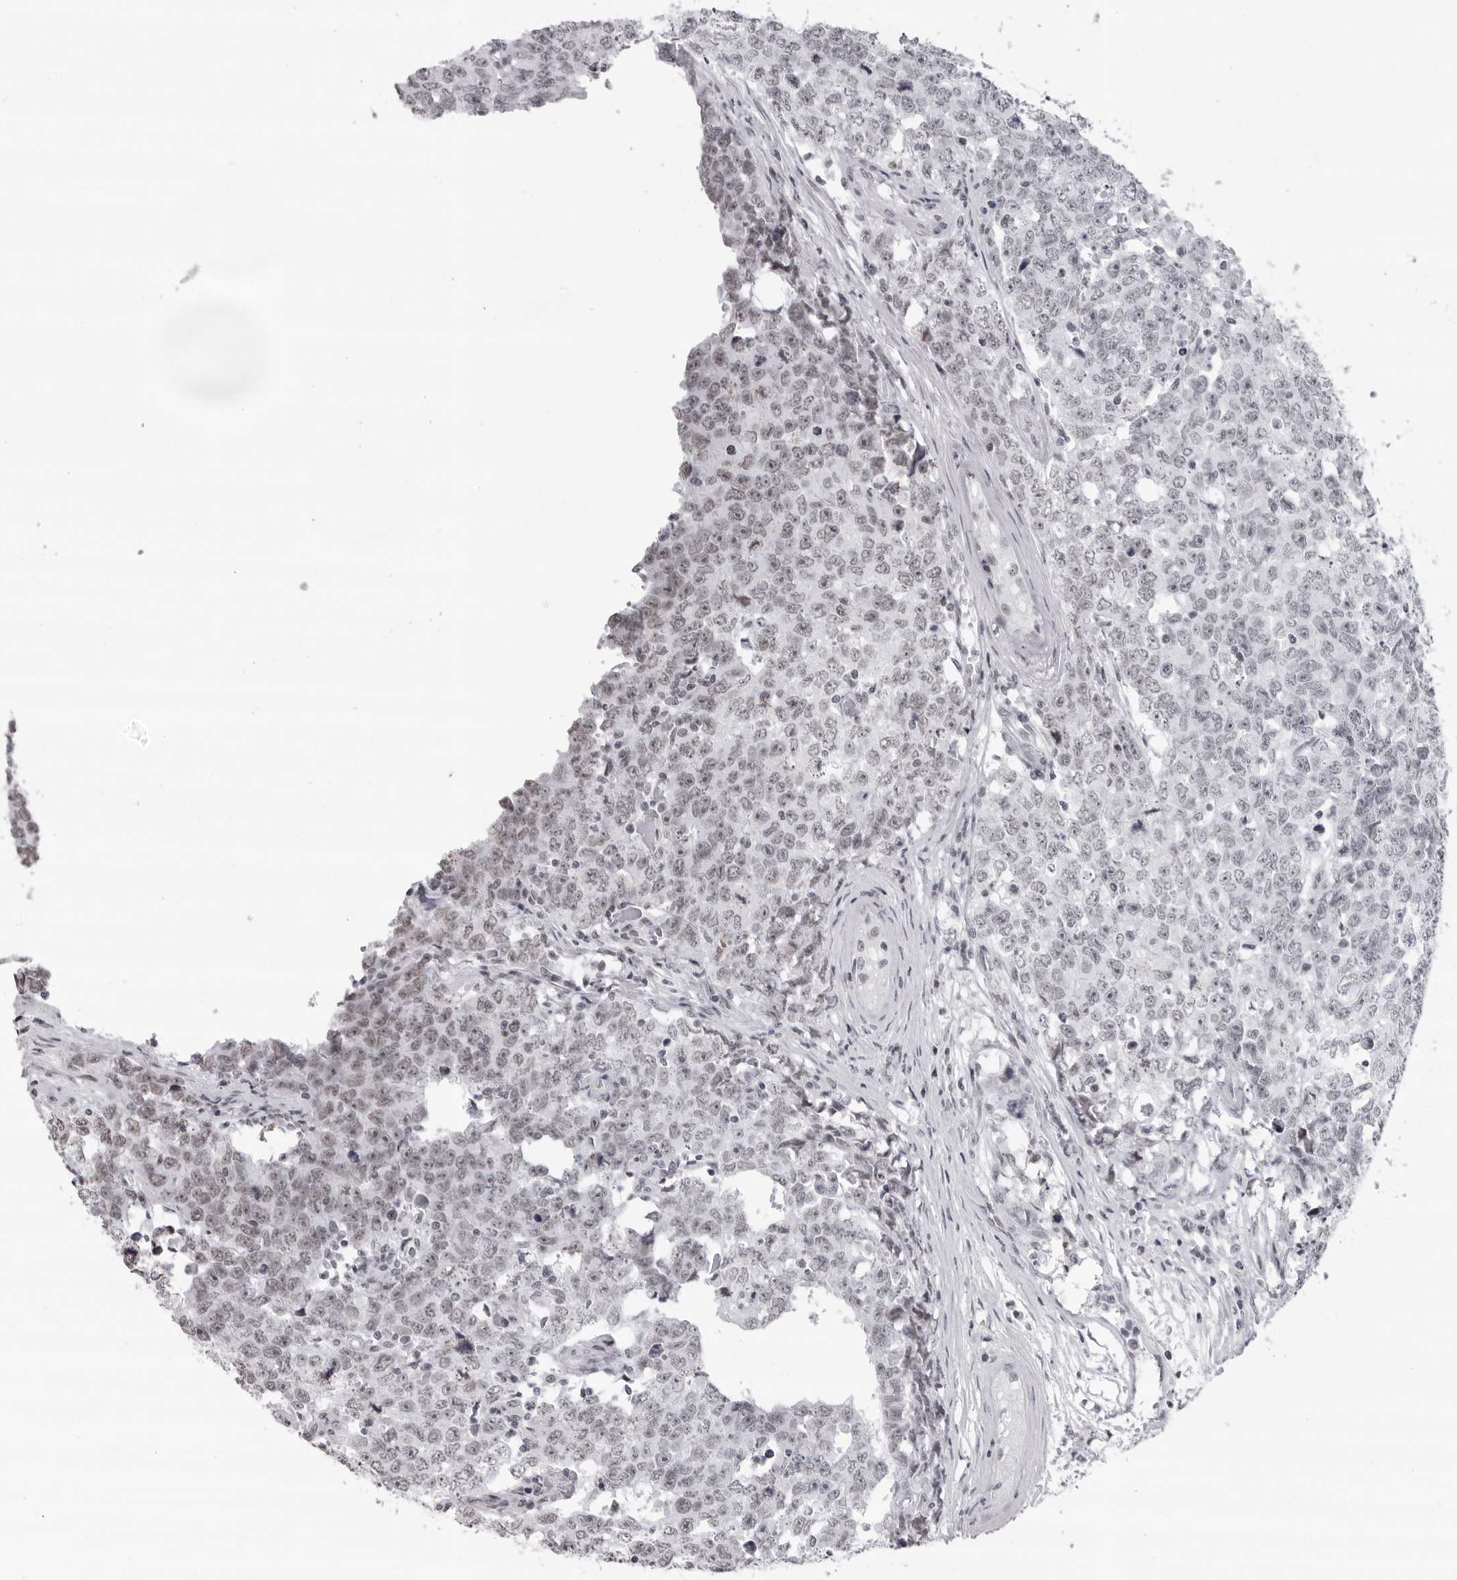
{"staining": {"intensity": "negative", "quantity": "none", "location": "none"}, "tissue": "testis cancer", "cell_type": "Tumor cells", "image_type": "cancer", "snomed": [{"axis": "morphology", "description": "Carcinoma, Embryonal, NOS"}, {"axis": "topography", "description": "Testis"}], "caption": "High power microscopy micrograph of an immunohistochemistry image of testis embryonal carcinoma, revealing no significant expression in tumor cells. (DAB immunohistochemistry with hematoxylin counter stain).", "gene": "ESPN", "patient": {"sex": "male", "age": 28}}